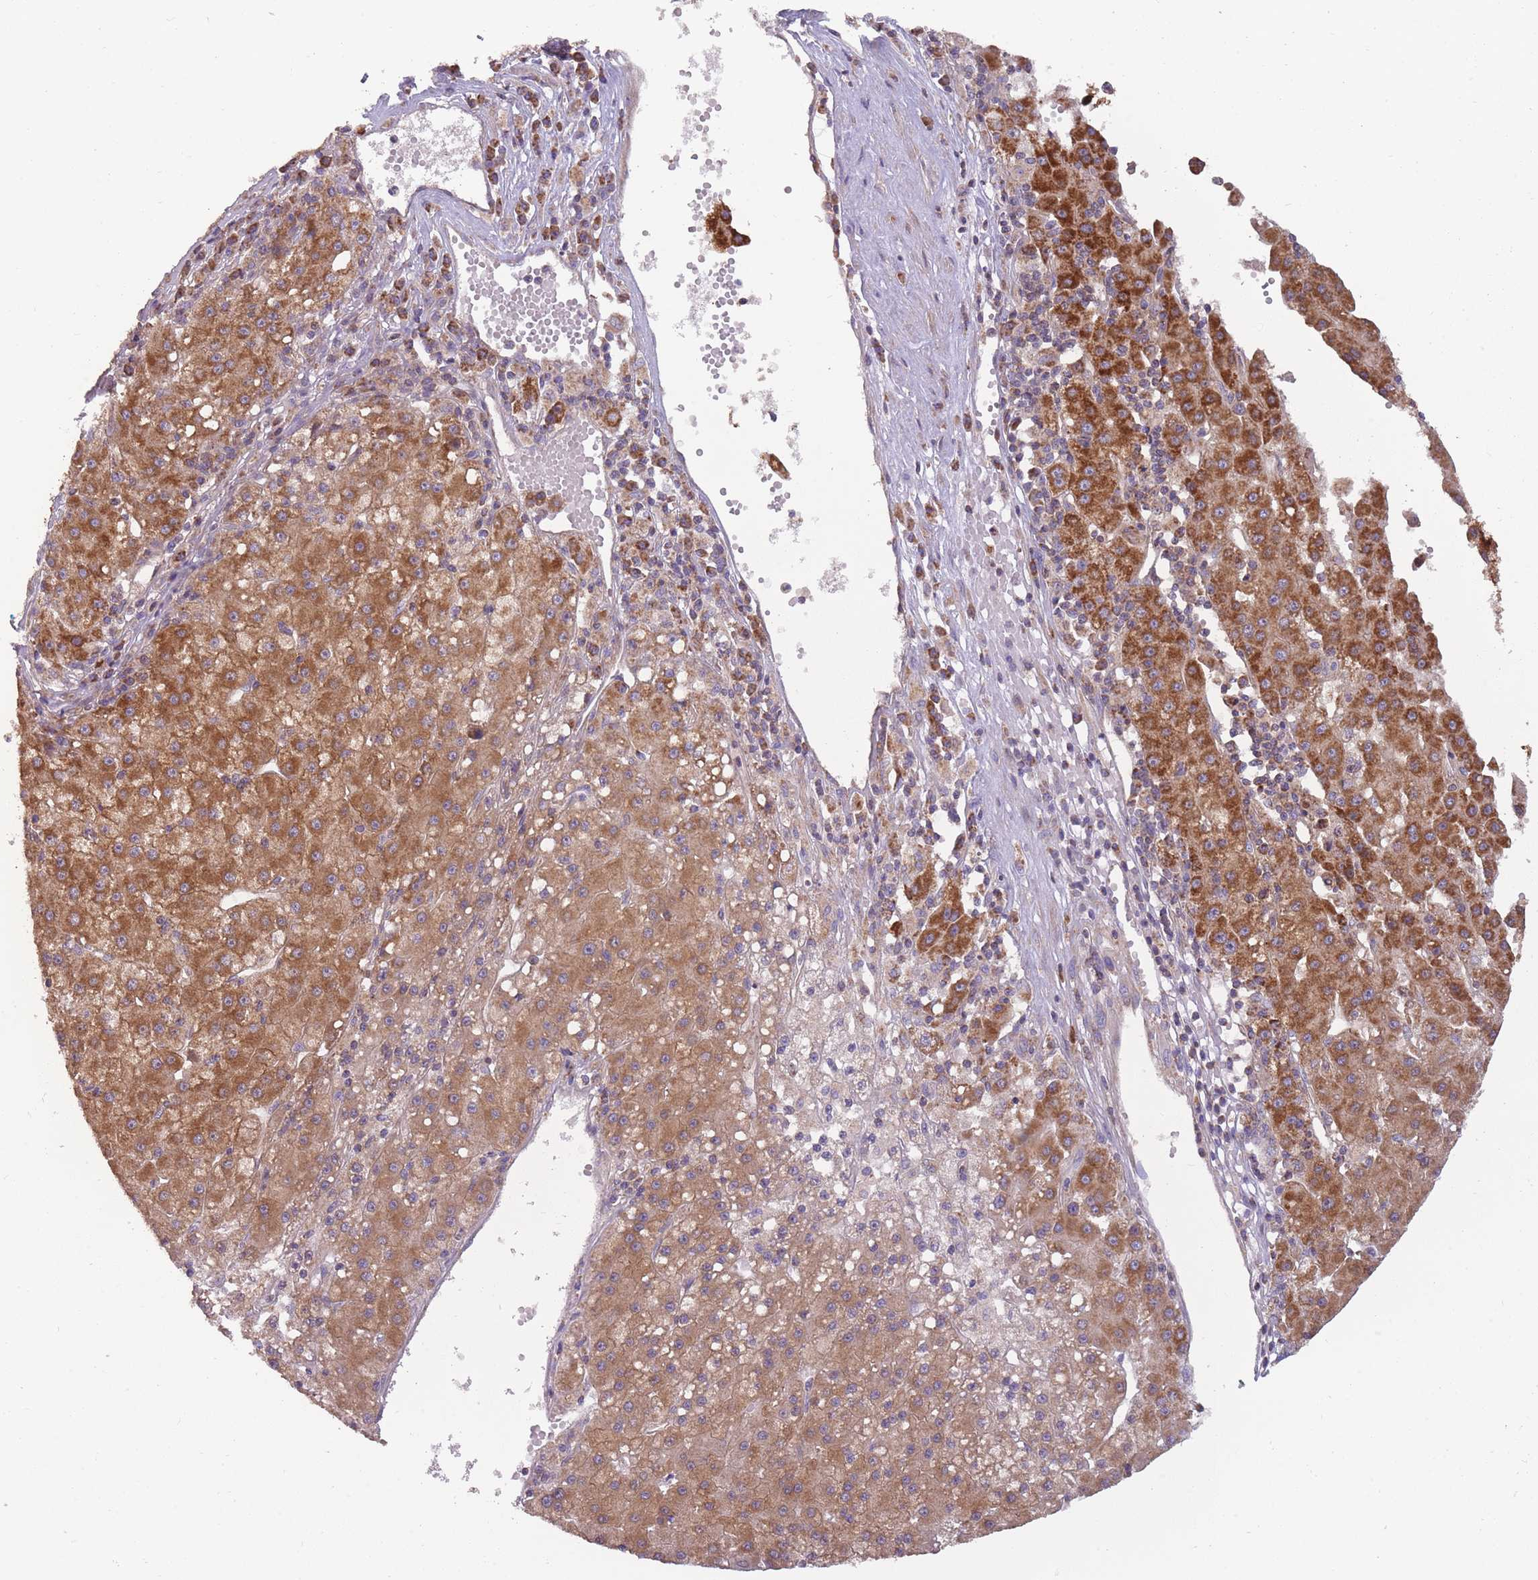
{"staining": {"intensity": "strong", "quantity": ">75%", "location": "cytoplasmic/membranous"}, "tissue": "liver cancer", "cell_type": "Tumor cells", "image_type": "cancer", "snomed": [{"axis": "morphology", "description": "Carcinoma, Hepatocellular, NOS"}, {"axis": "topography", "description": "Liver"}], "caption": "Human hepatocellular carcinoma (liver) stained with a protein marker displays strong staining in tumor cells.", "gene": "NDUFA9", "patient": {"sex": "male", "age": 76}}